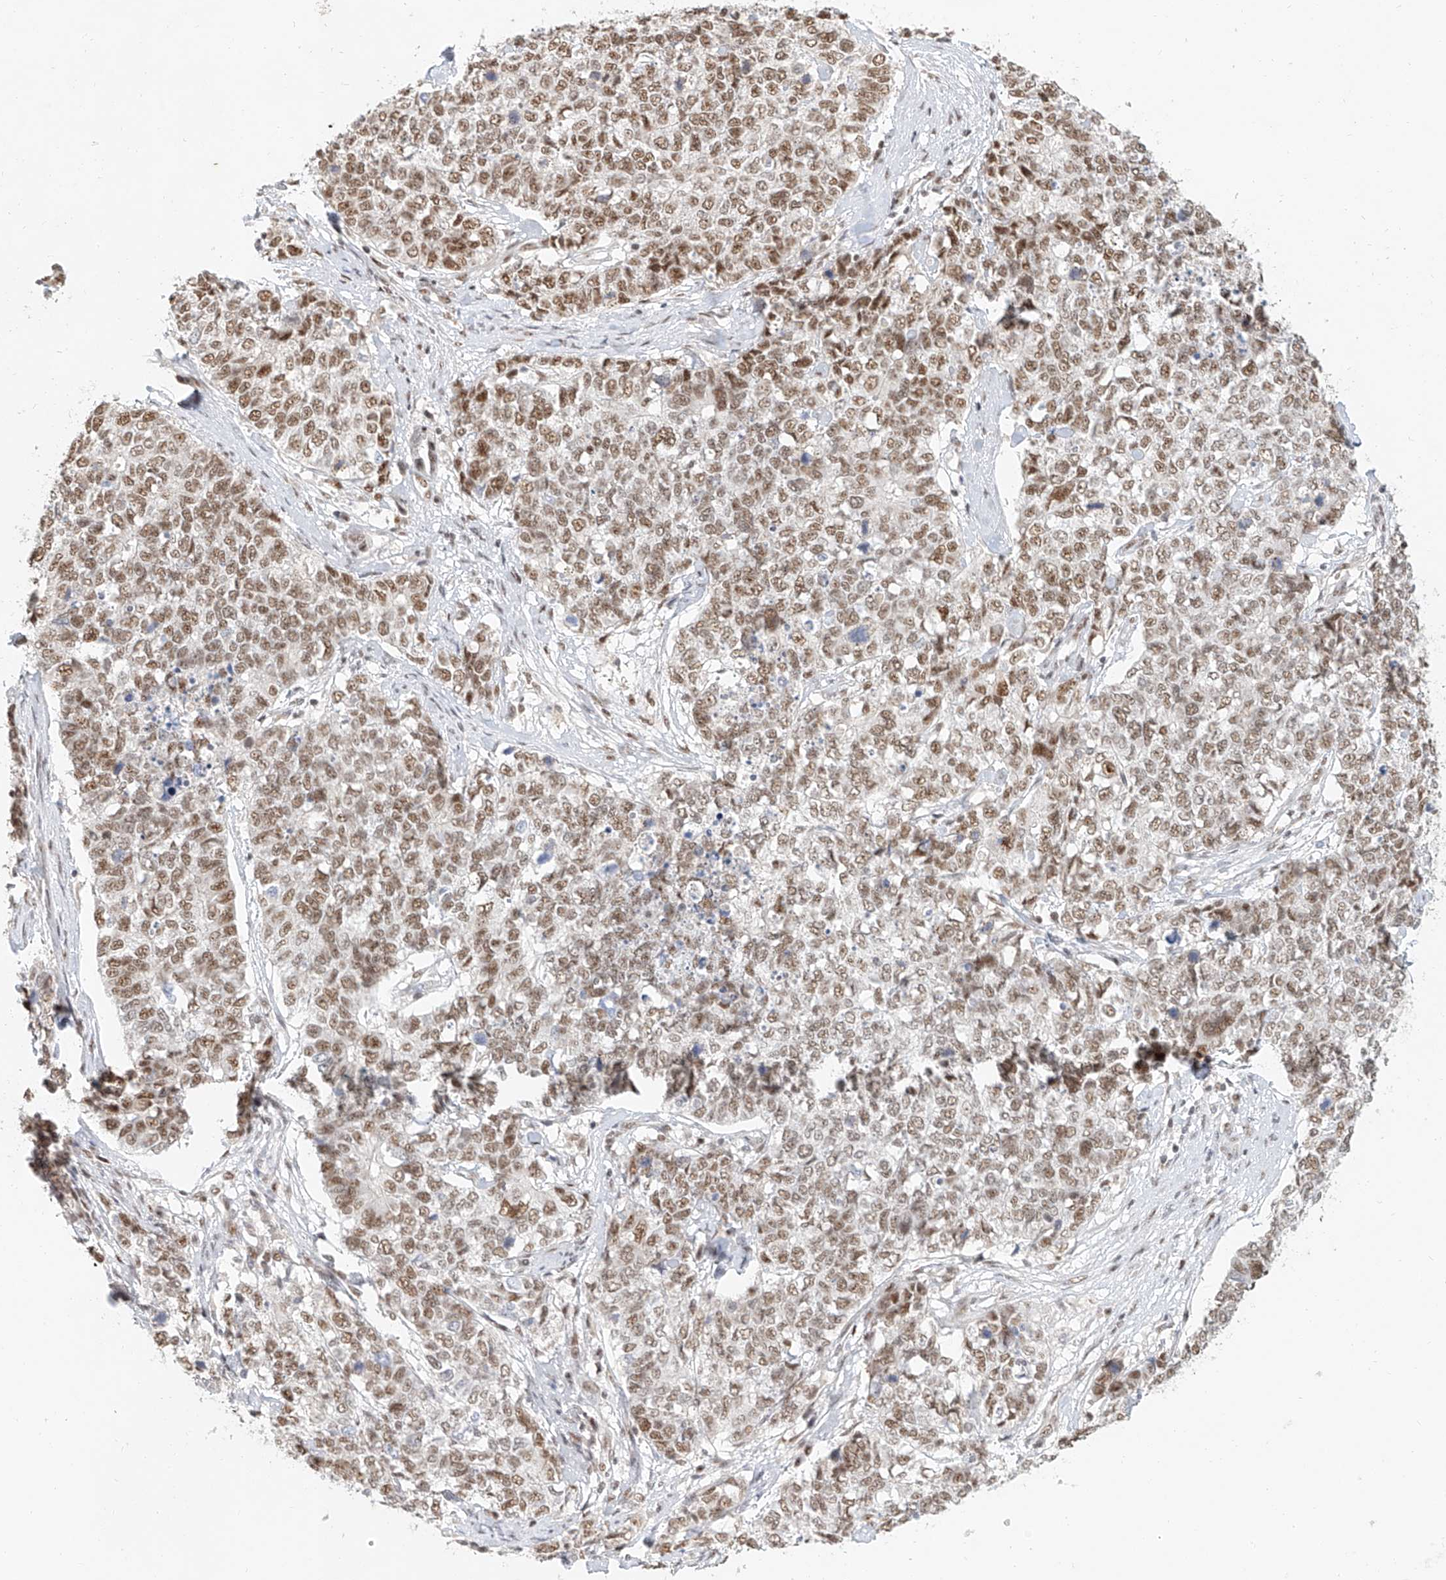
{"staining": {"intensity": "moderate", "quantity": ">75%", "location": "nuclear"}, "tissue": "cervical cancer", "cell_type": "Tumor cells", "image_type": "cancer", "snomed": [{"axis": "morphology", "description": "Squamous cell carcinoma, NOS"}, {"axis": "topography", "description": "Cervix"}], "caption": "Cervical cancer stained for a protein (brown) displays moderate nuclear positive expression in approximately >75% of tumor cells.", "gene": "CXorf58", "patient": {"sex": "female", "age": 63}}